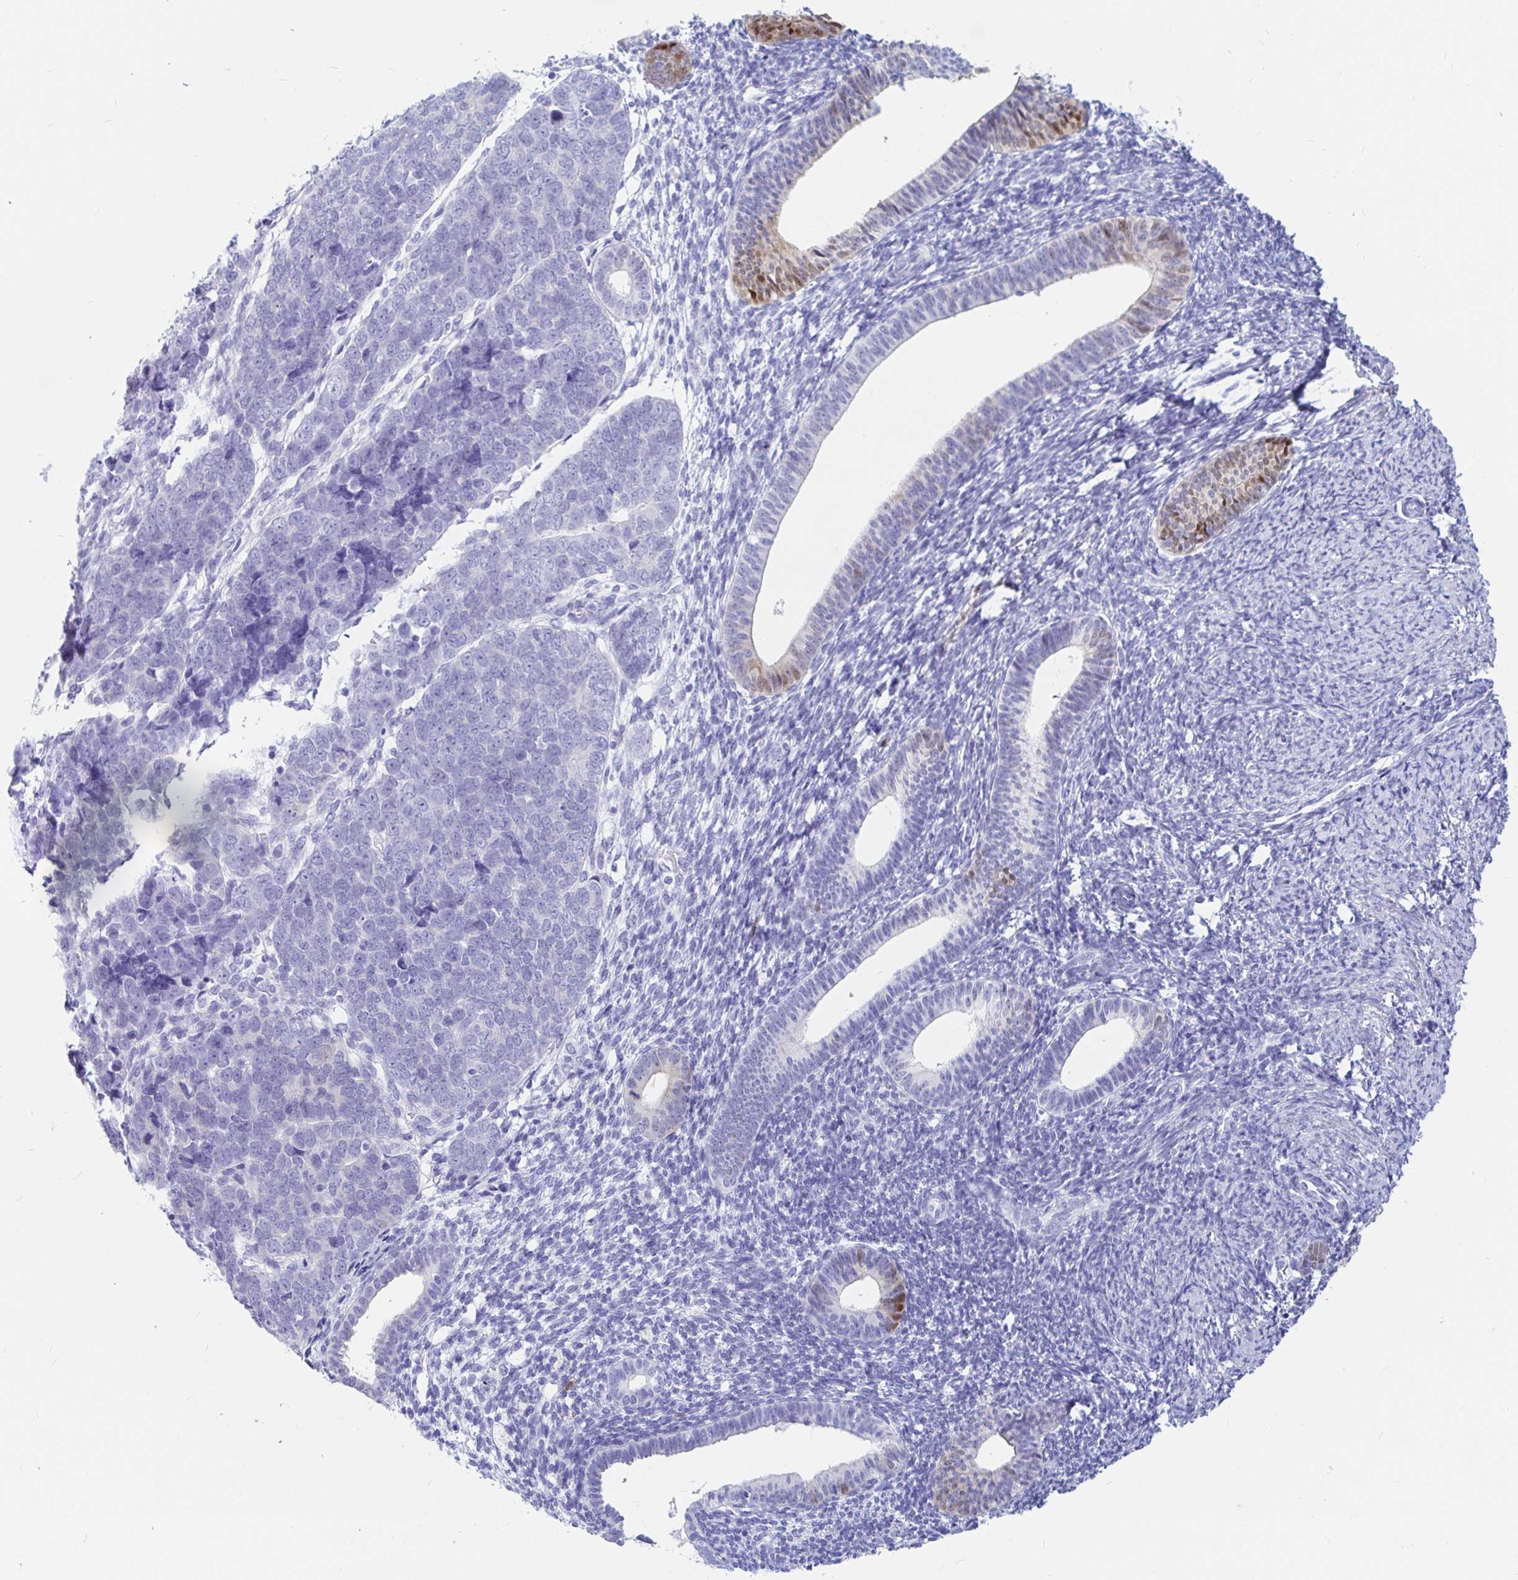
{"staining": {"intensity": "moderate", "quantity": "<25%", "location": "cytoplasmic/membranous,nuclear"}, "tissue": "endometrial cancer", "cell_type": "Tumor cells", "image_type": "cancer", "snomed": [{"axis": "morphology", "description": "Adenocarcinoma, NOS"}, {"axis": "topography", "description": "Endometrium"}], "caption": "A micrograph of endometrial adenocarcinoma stained for a protein exhibits moderate cytoplasmic/membranous and nuclear brown staining in tumor cells.", "gene": "PPP1R1B", "patient": {"sex": "female", "age": 82}}